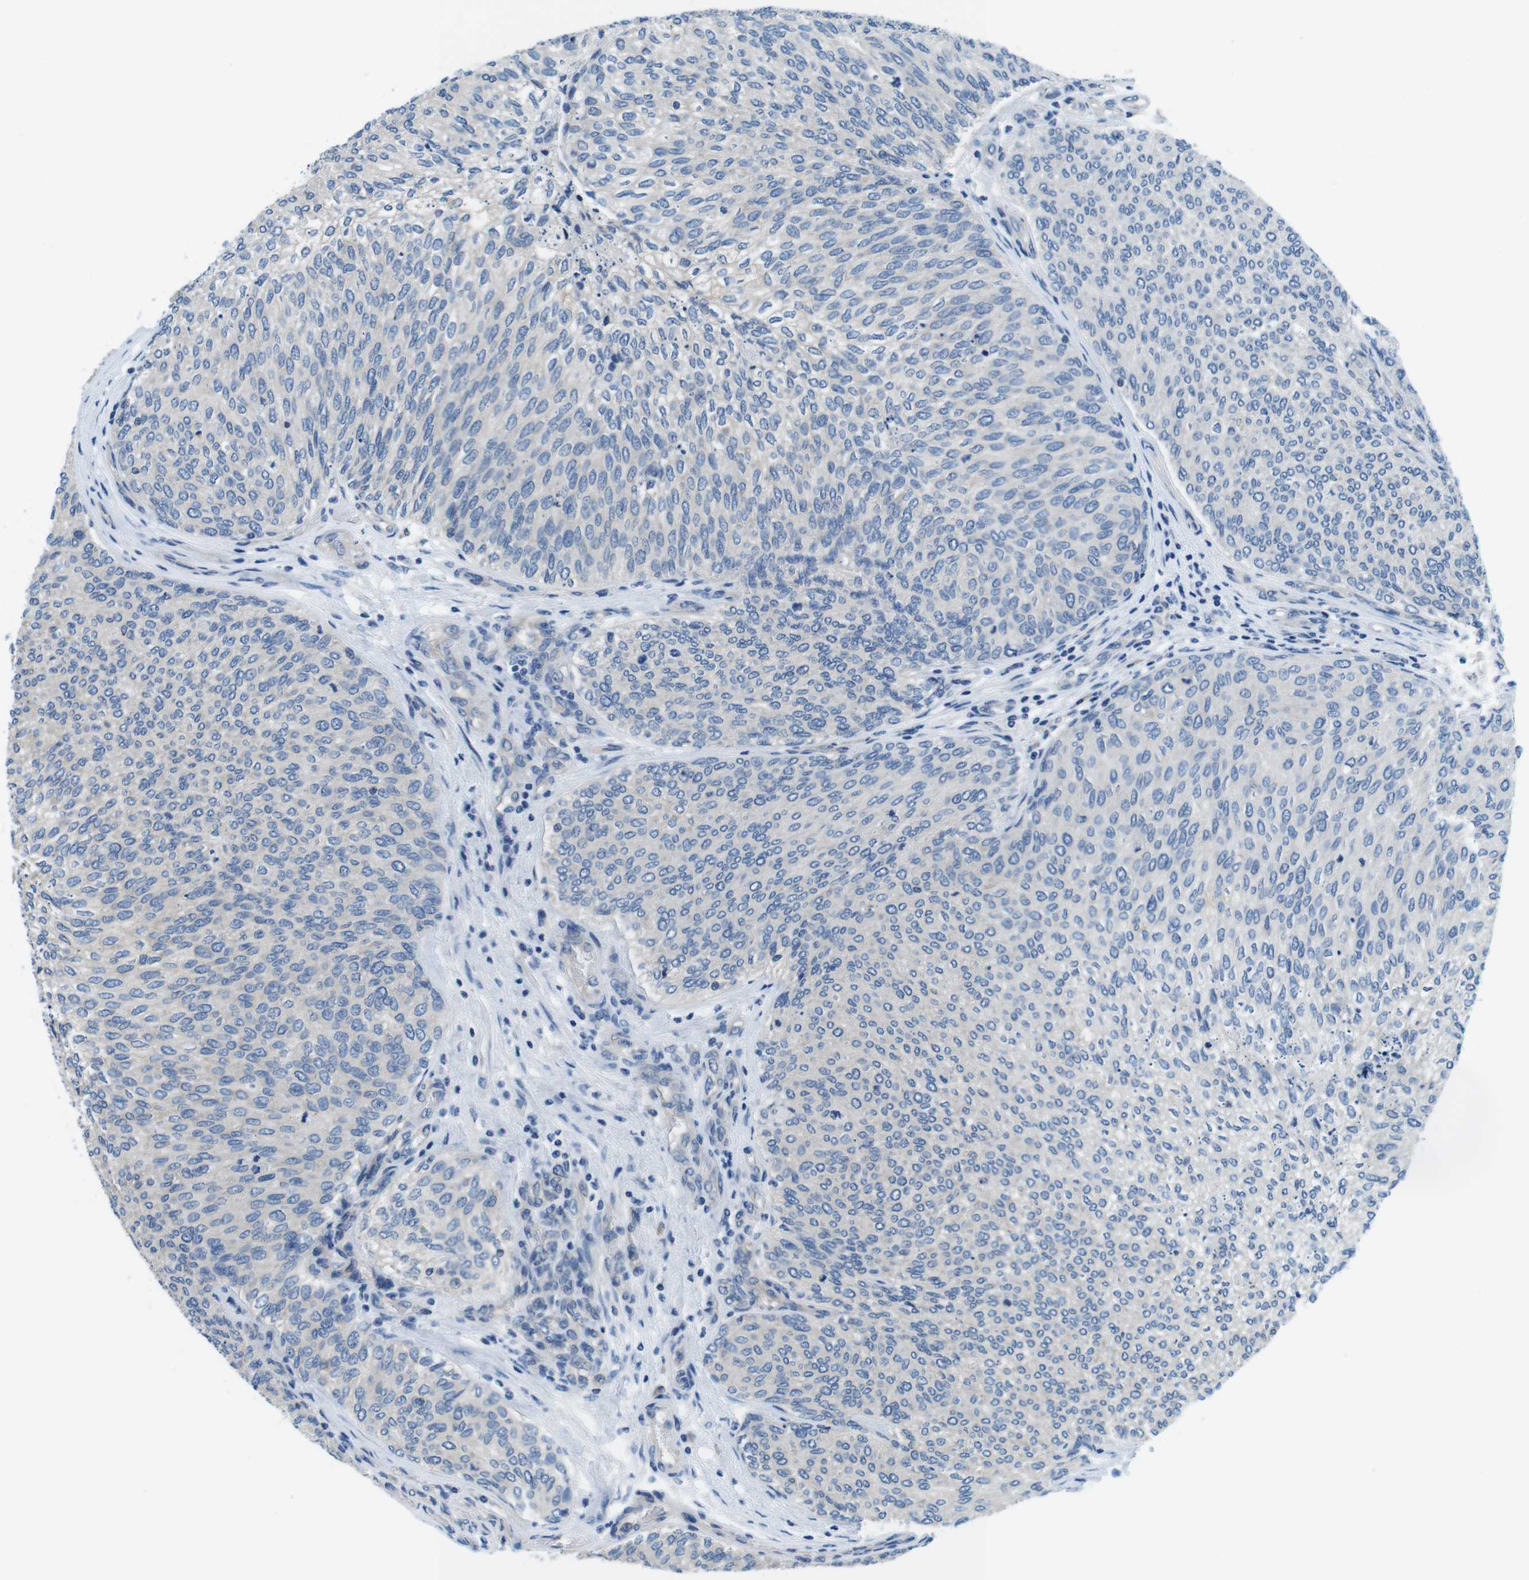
{"staining": {"intensity": "weak", "quantity": "<25%", "location": "cytoplasmic/membranous"}, "tissue": "urothelial cancer", "cell_type": "Tumor cells", "image_type": "cancer", "snomed": [{"axis": "morphology", "description": "Urothelial carcinoma, Low grade"}, {"axis": "topography", "description": "Urinary bladder"}], "caption": "Tumor cells show no significant expression in urothelial carcinoma (low-grade).", "gene": "DENND4C", "patient": {"sex": "female", "age": 79}}